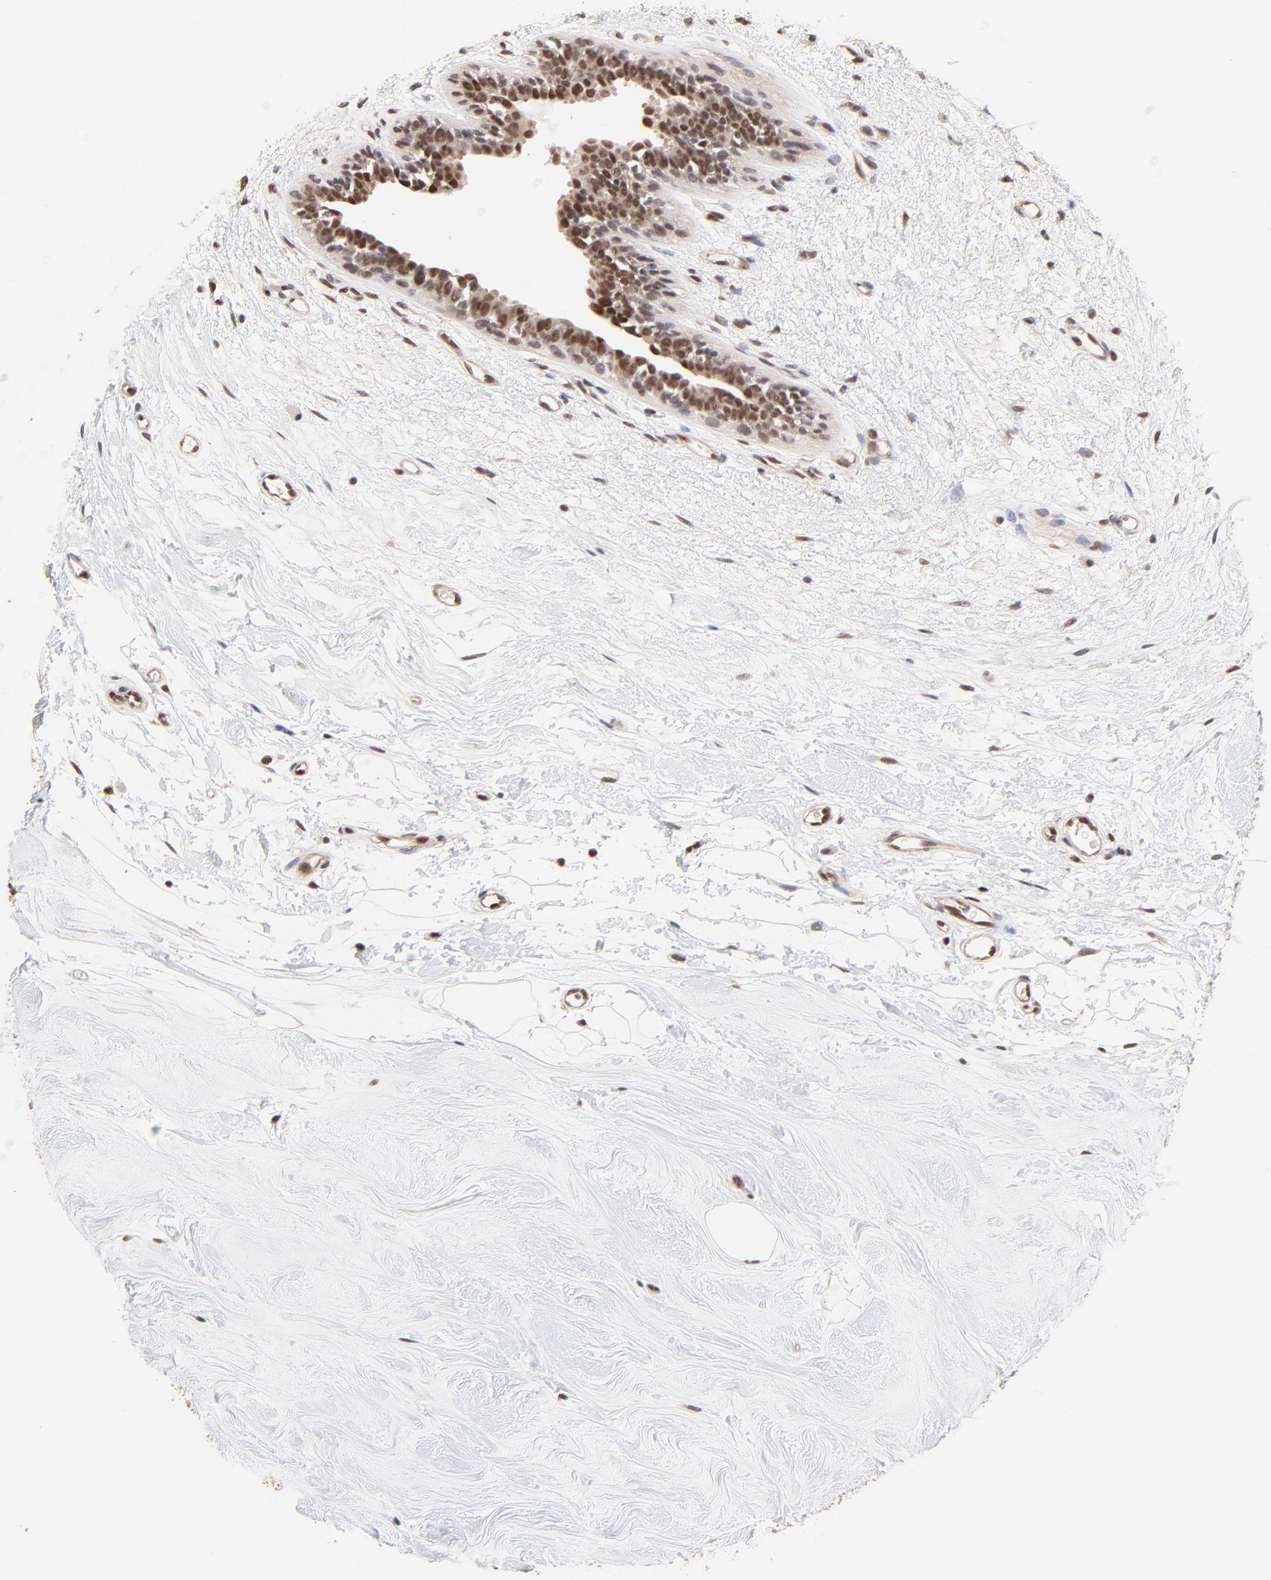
{"staining": {"intensity": "moderate", "quantity": ">75%", "location": "cytoplasmic/membranous,nuclear"}, "tissue": "breast cancer", "cell_type": "Tumor cells", "image_type": "cancer", "snomed": [{"axis": "morphology", "description": "Duct carcinoma"}, {"axis": "topography", "description": "Breast"}], "caption": "Breast cancer stained with immunohistochemistry (IHC) exhibits moderate cytoplasmic/membranous and nuclear staining in about >75% of tumor cells.", "gene": "DSN1", "patient": {"sex": "female", "age": 40}}